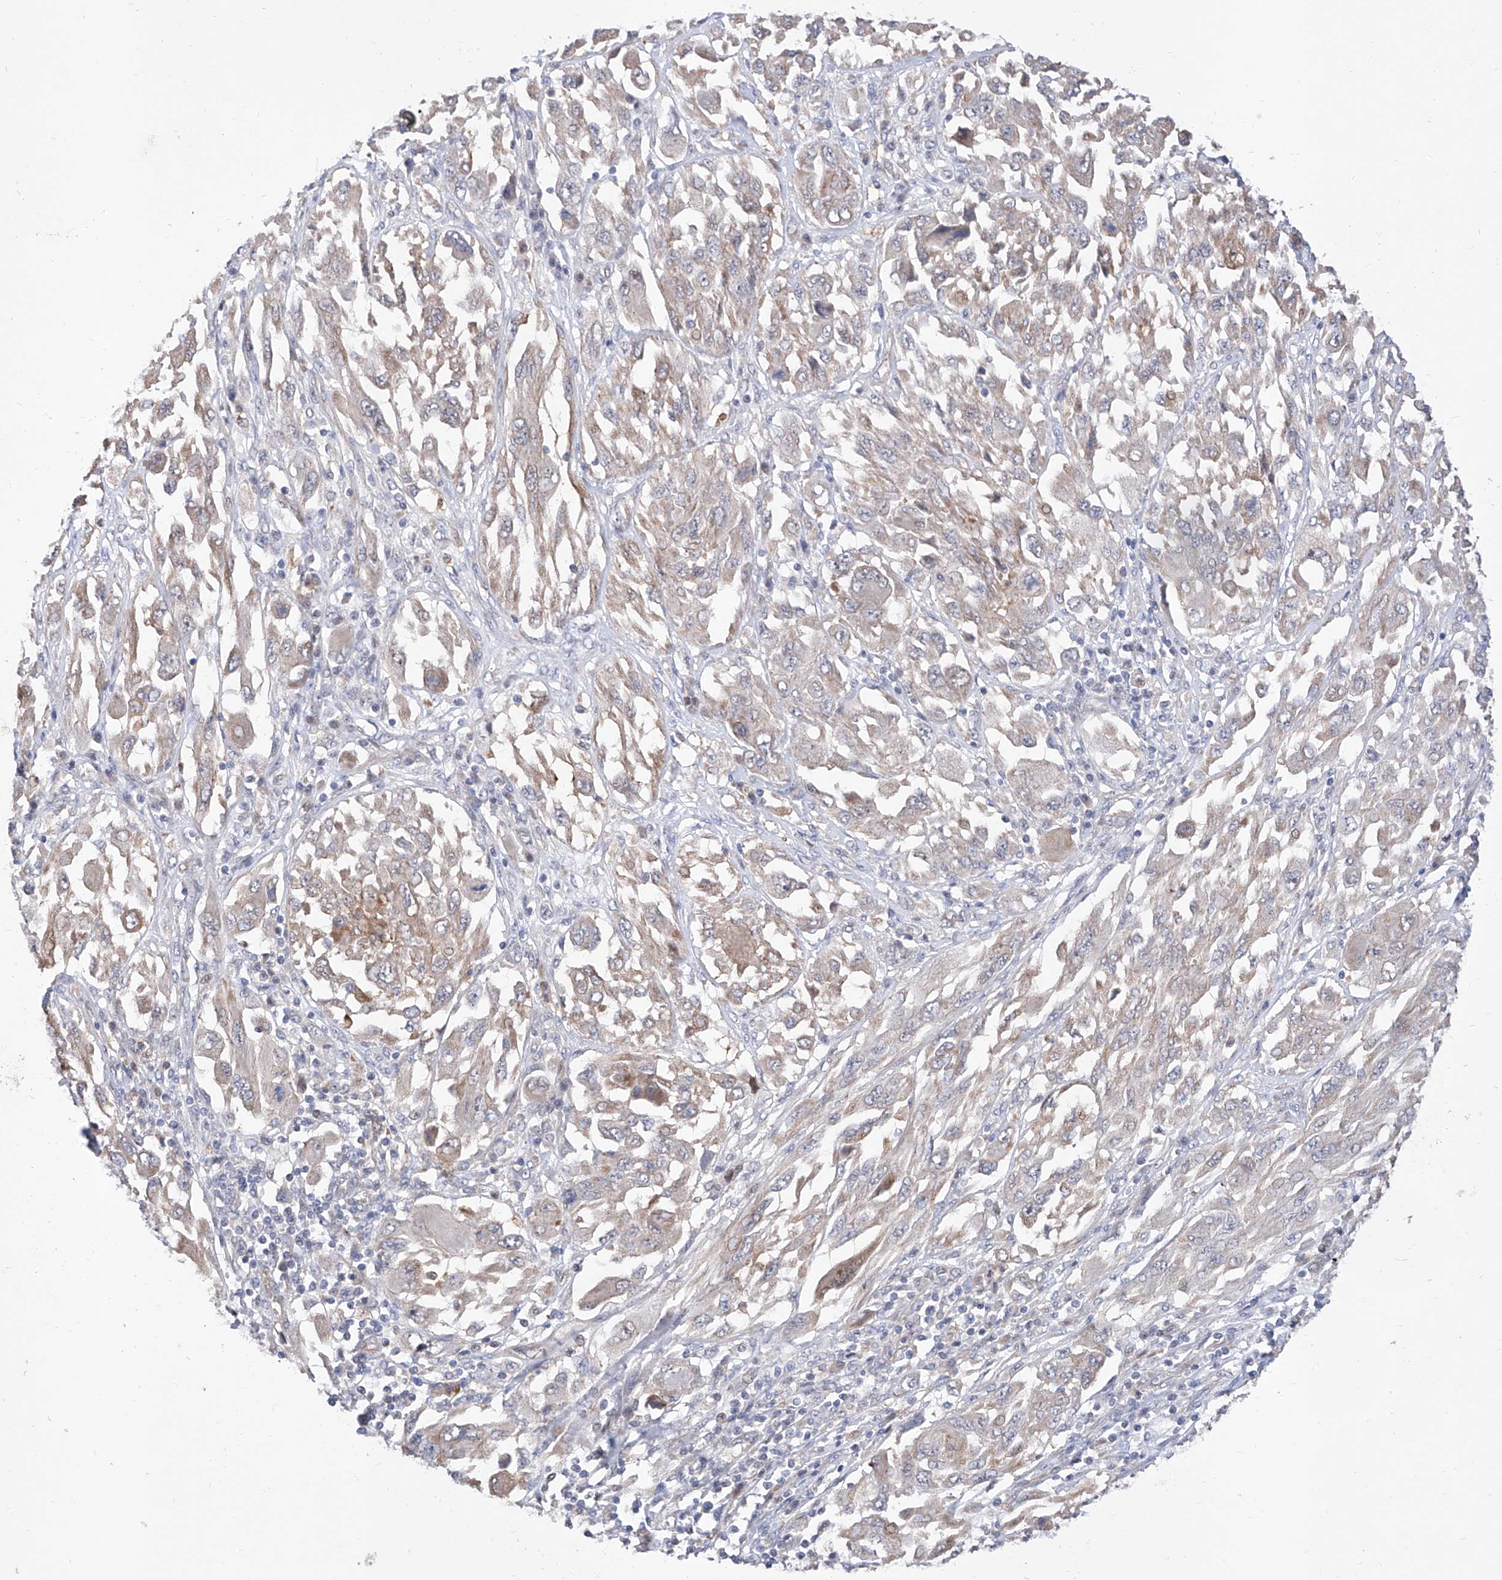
{"staining": {"intensity": "negative", "quantity": "none", "location": "none"}, "tissue": "melanoma", "cell_type": "Tumor cells", "image_type": "cancer", "snomed": [{"axis": "morphology", "description": "Malignant melanoma, NOS"}, {"axis": "topography", "description": "Skin"}], "caption": "This is an IHC image of human melanoma. There is no expression in tumor cells.", "gene": "FUCA2", "patient": {"sex": "female", "age": 91}}